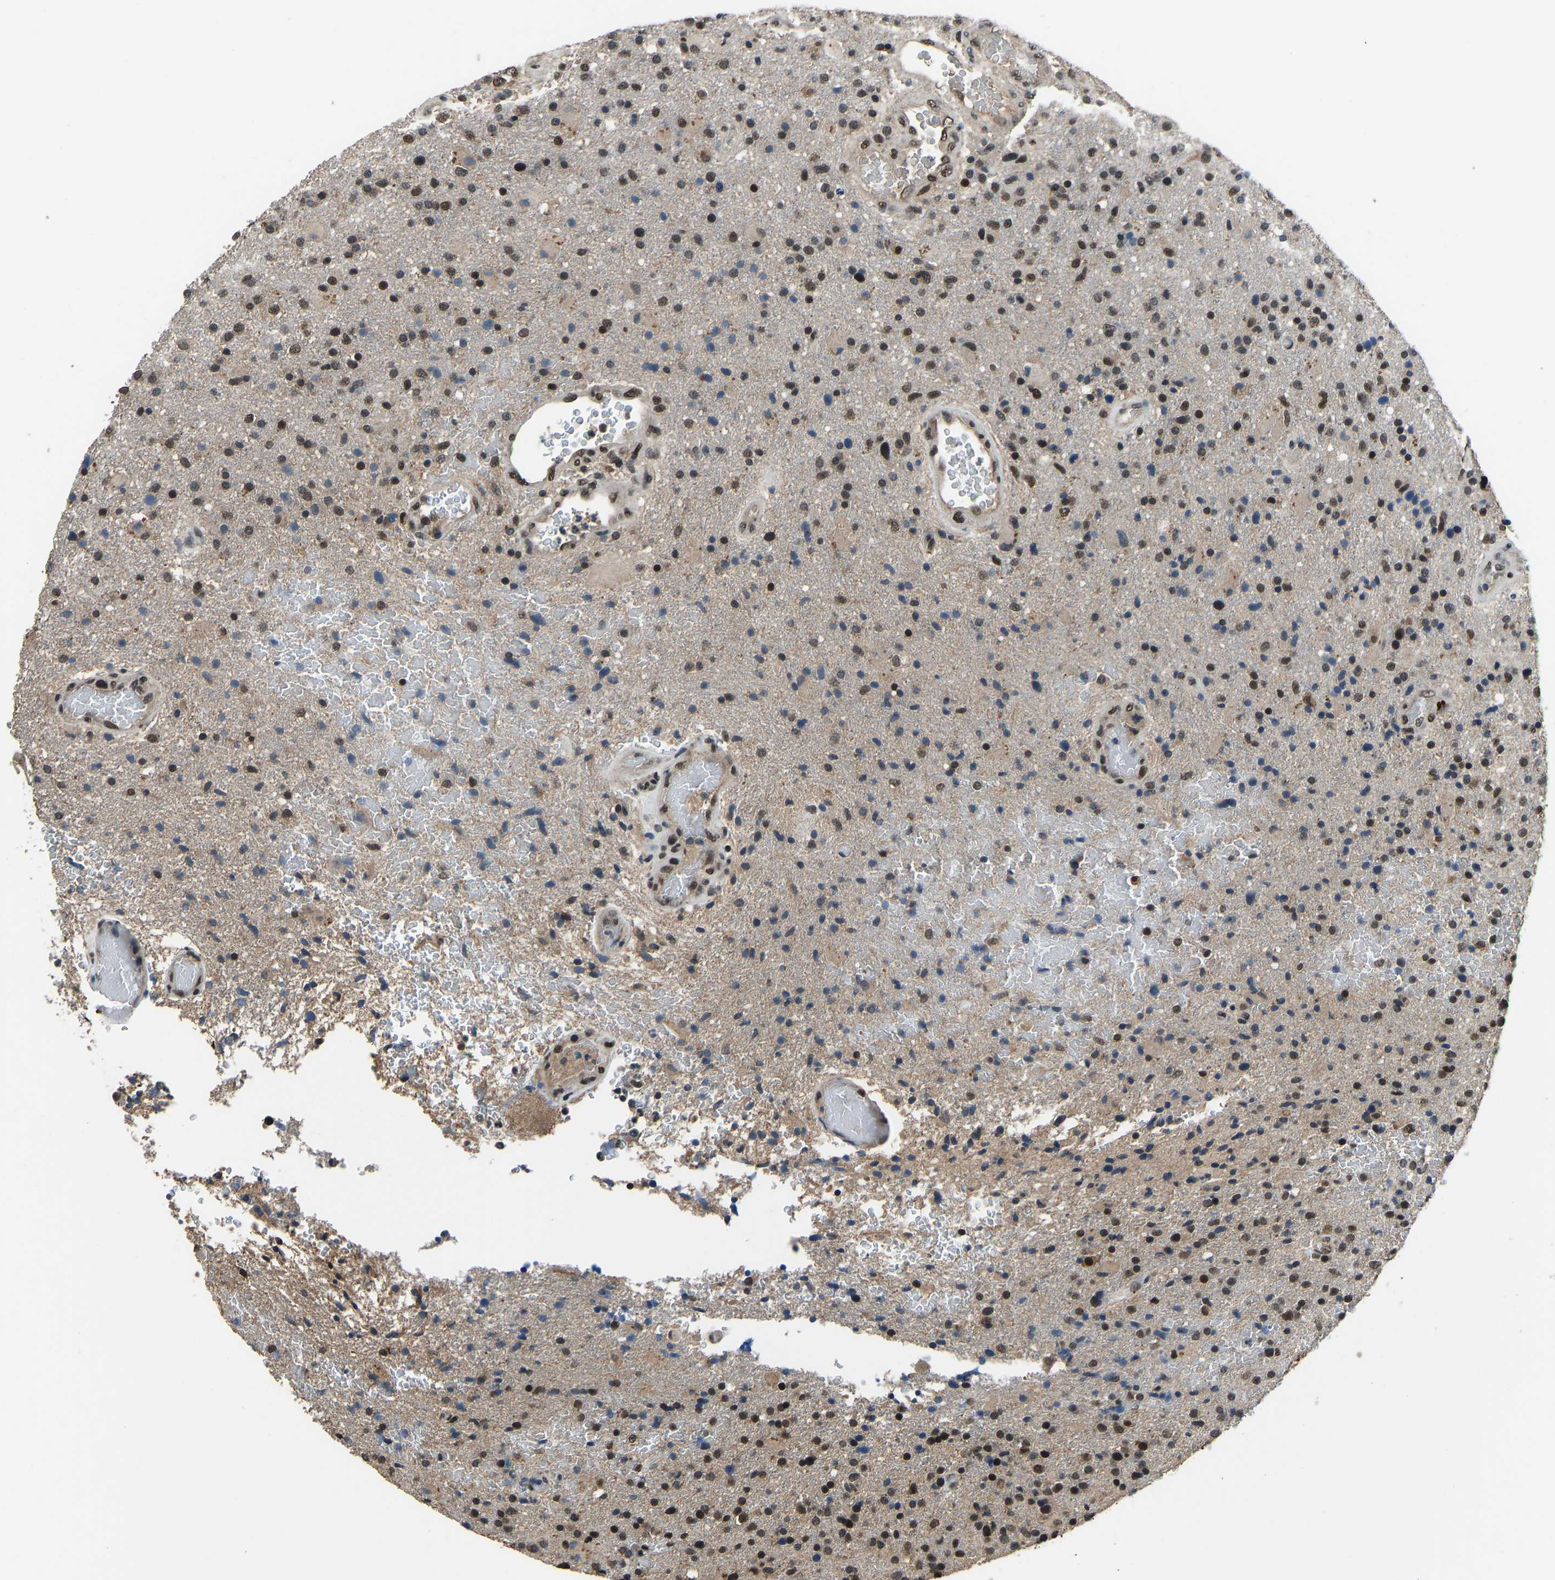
{"staining": {"intensity": "strong", "quantity": ">75%", "location": "nuclear"}, "tissue": "glioma", "cell_type": "Tumor cells", "image_type": "cancer", "snomed": [{"axis": "morphology", "description": "Glioma, malignant, High grade"}, {"axis": "topography", "description": "Brain"}], "caption": "Tumor cells reveal high levels of strong nuclear positivity in about >75% of cells in malignant glioma (high-grade).", "gene": "TOX4", "patient": {"sex": "male", "age": 72}}